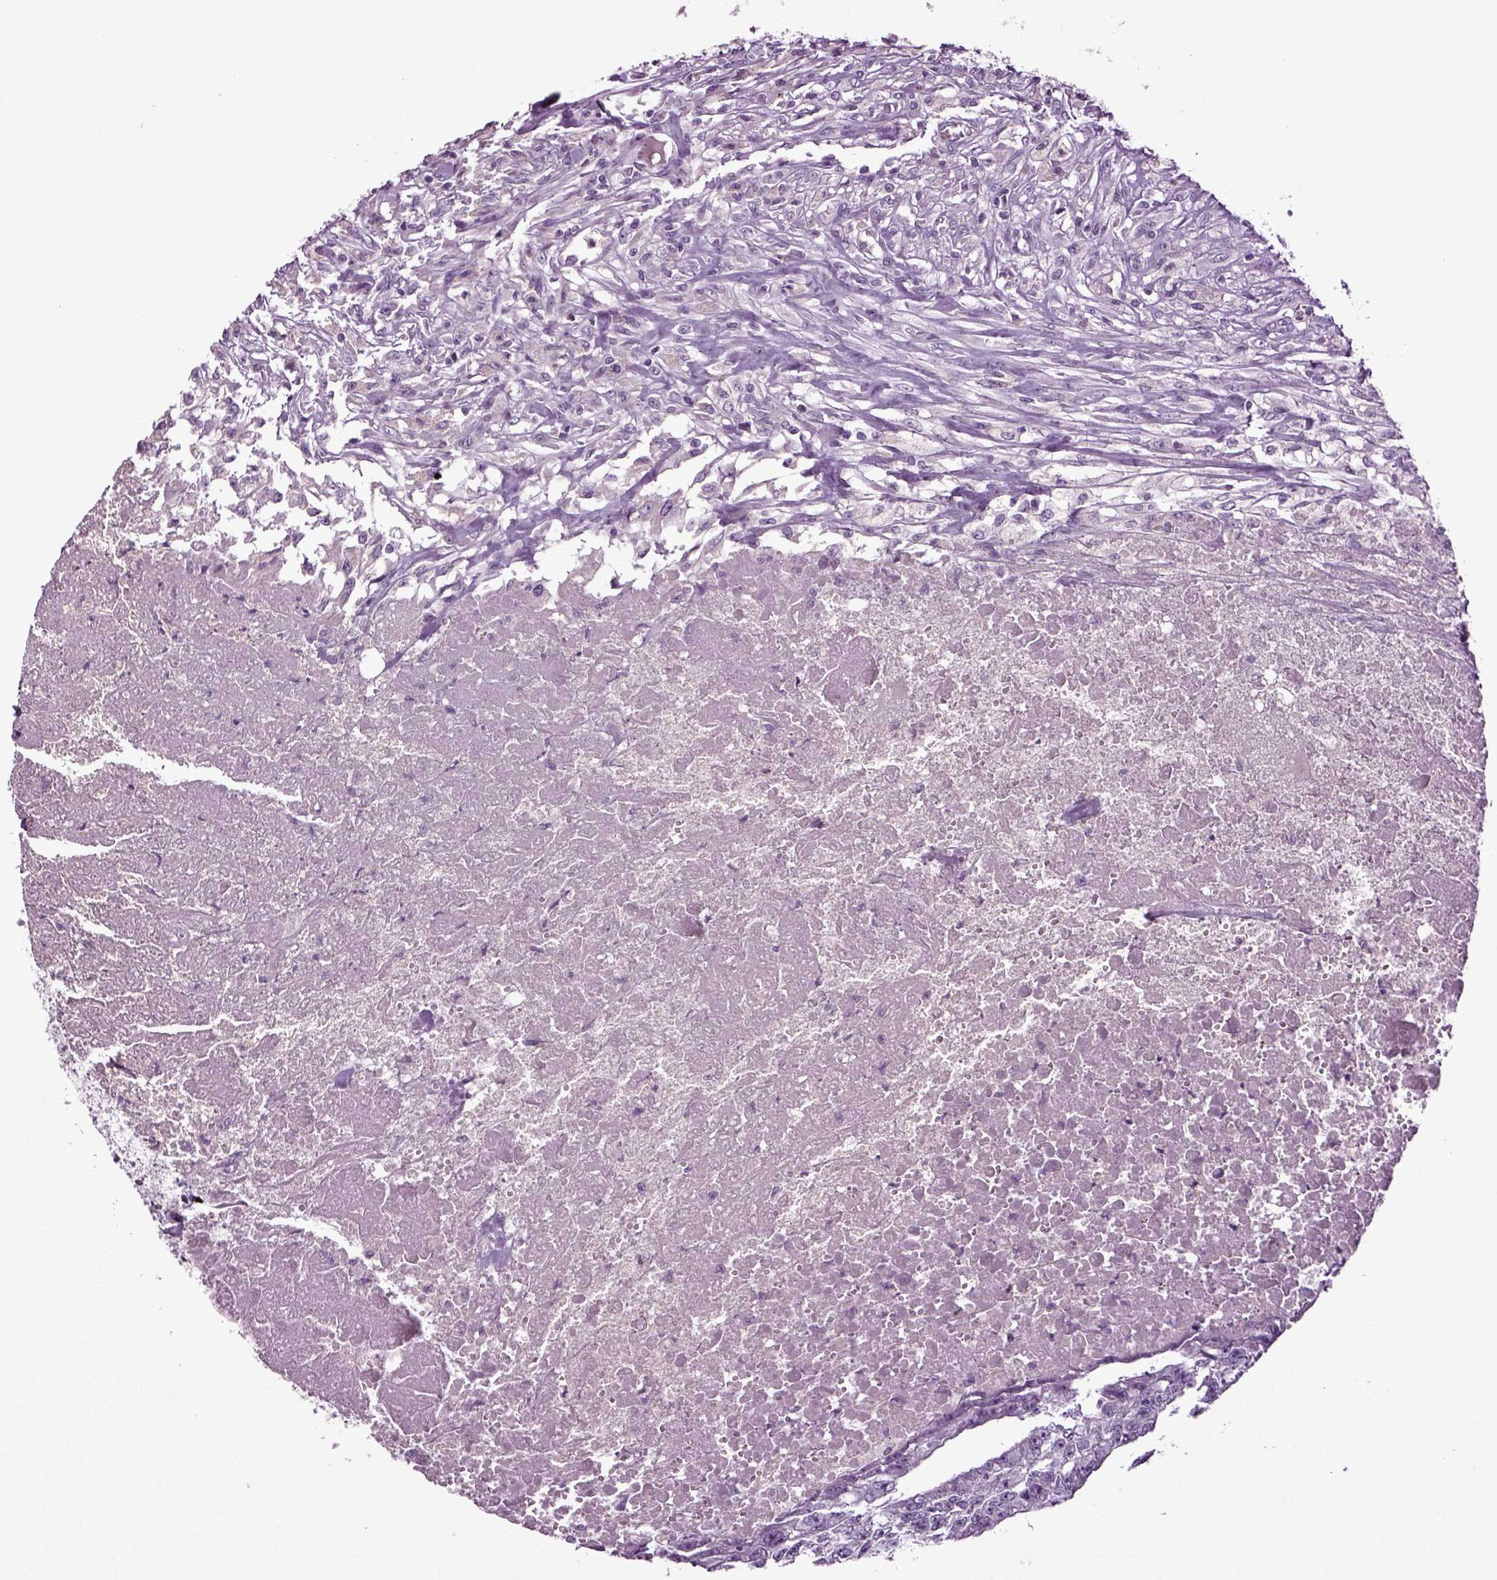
{"staining": {"intensity": "negative", "quantity": "none", "location": "none"}, "tissue": "testis cancer", "cell_type": "Tumor cells", "image_type": "cancer", "snomed": [{"axis": "morphology", "description": "Carcinoma, Embryonal, NOS"}, {"axis": "morphology", "description": "Teratoma, malignant, NOS"}, {"axis": "topography", "description": "Testis"}], "caption": "Image shows no protein expression in tumor cells of teratoma (malignant) (testis) tissue.", "gene": "FGF11", "patient": {"sex": "male", "age": 24}}